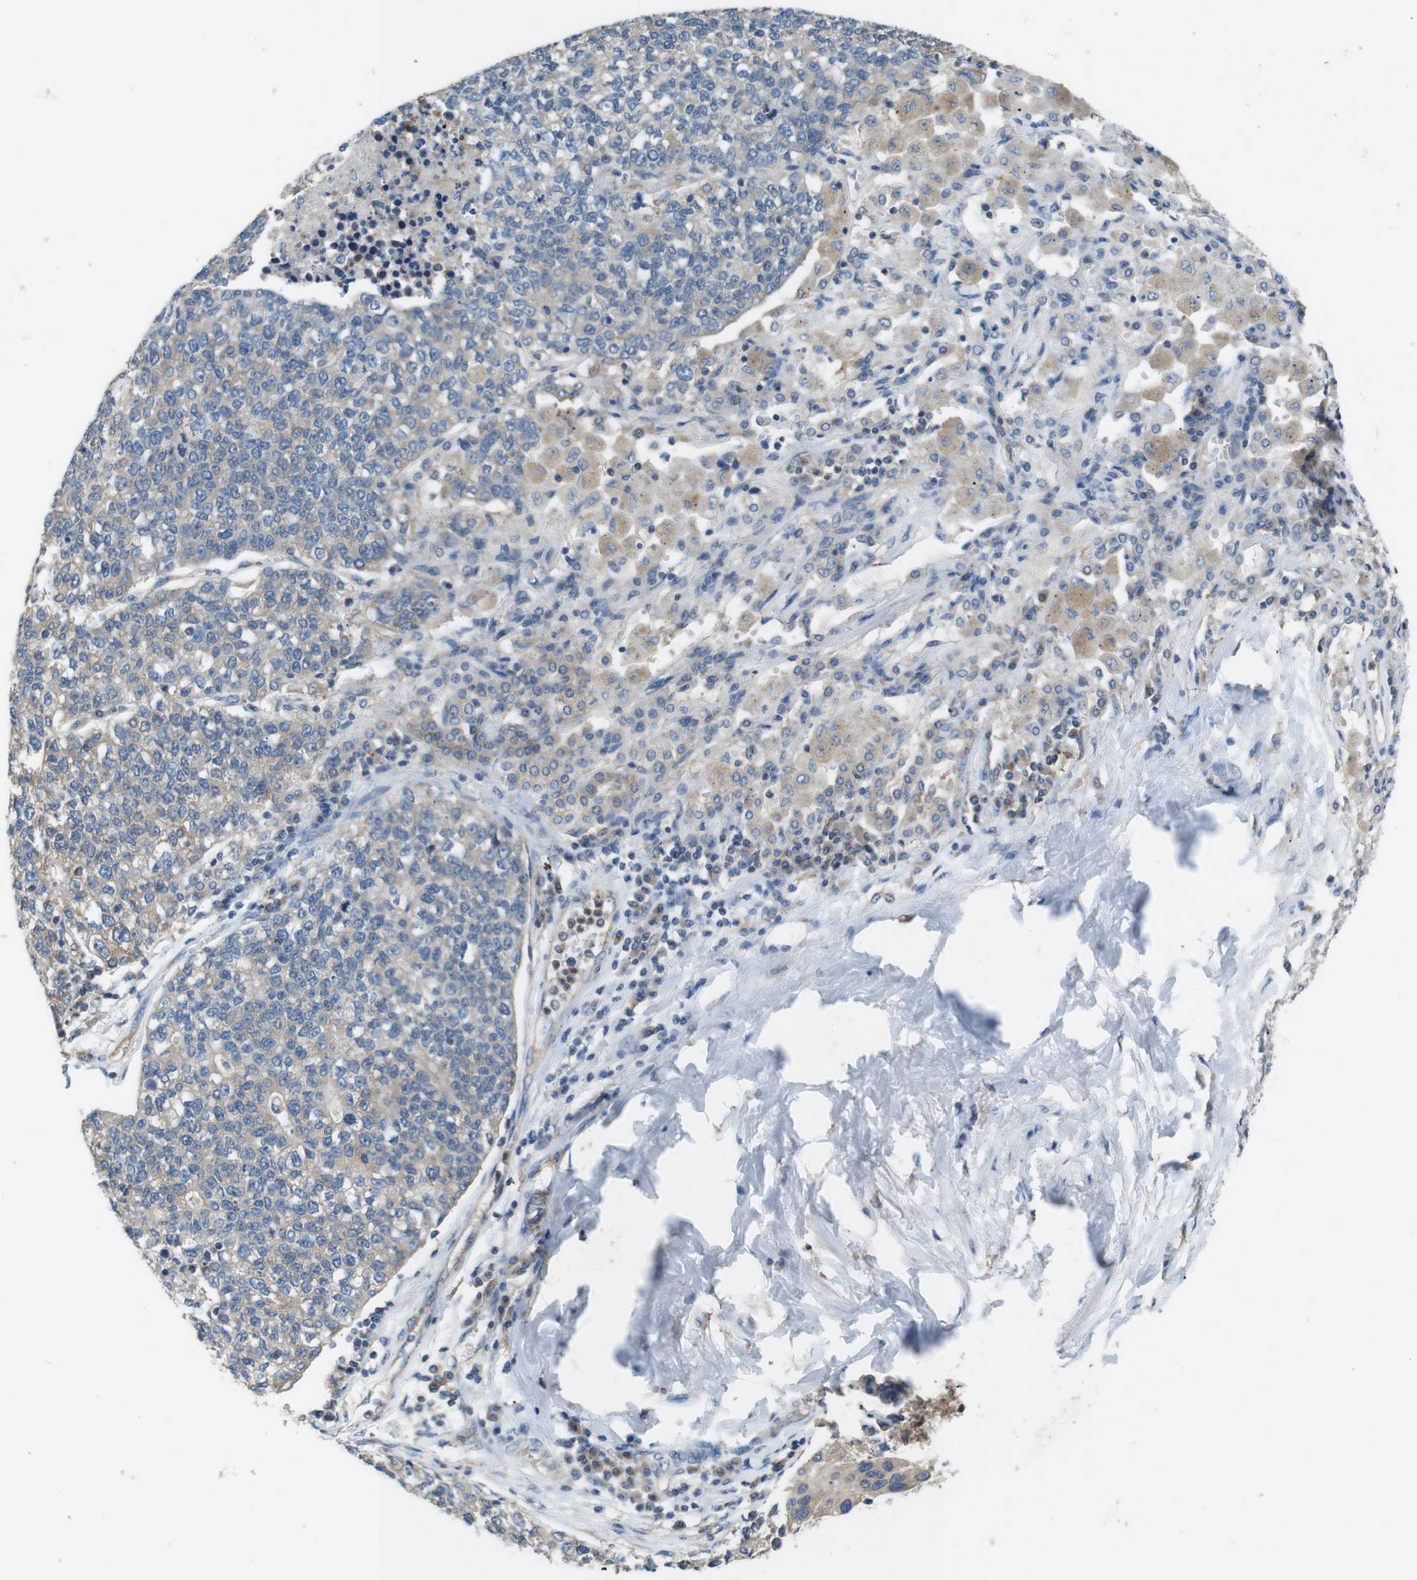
{"staining": {"intensity": "weak", "quantity": "25%-75%", "location": "cytoplasmic/membranous"}, "tissue": "lung cancer", "cell_type": "Tumor cells", "image_type": "cancer", "snomed": [{"axis": "morphology", "description": "Adenocarcinoma, NOS"}, {"axis": "topography", "description": "Lung"}], "caption": "A brown stain highlights weak cytoplasmic/membranous expression of a protein in human lung cancer (adenocarcinoma) tumor cells.", "gene": "DCTN1", "patient": {"sex": "male", "age": 49}}